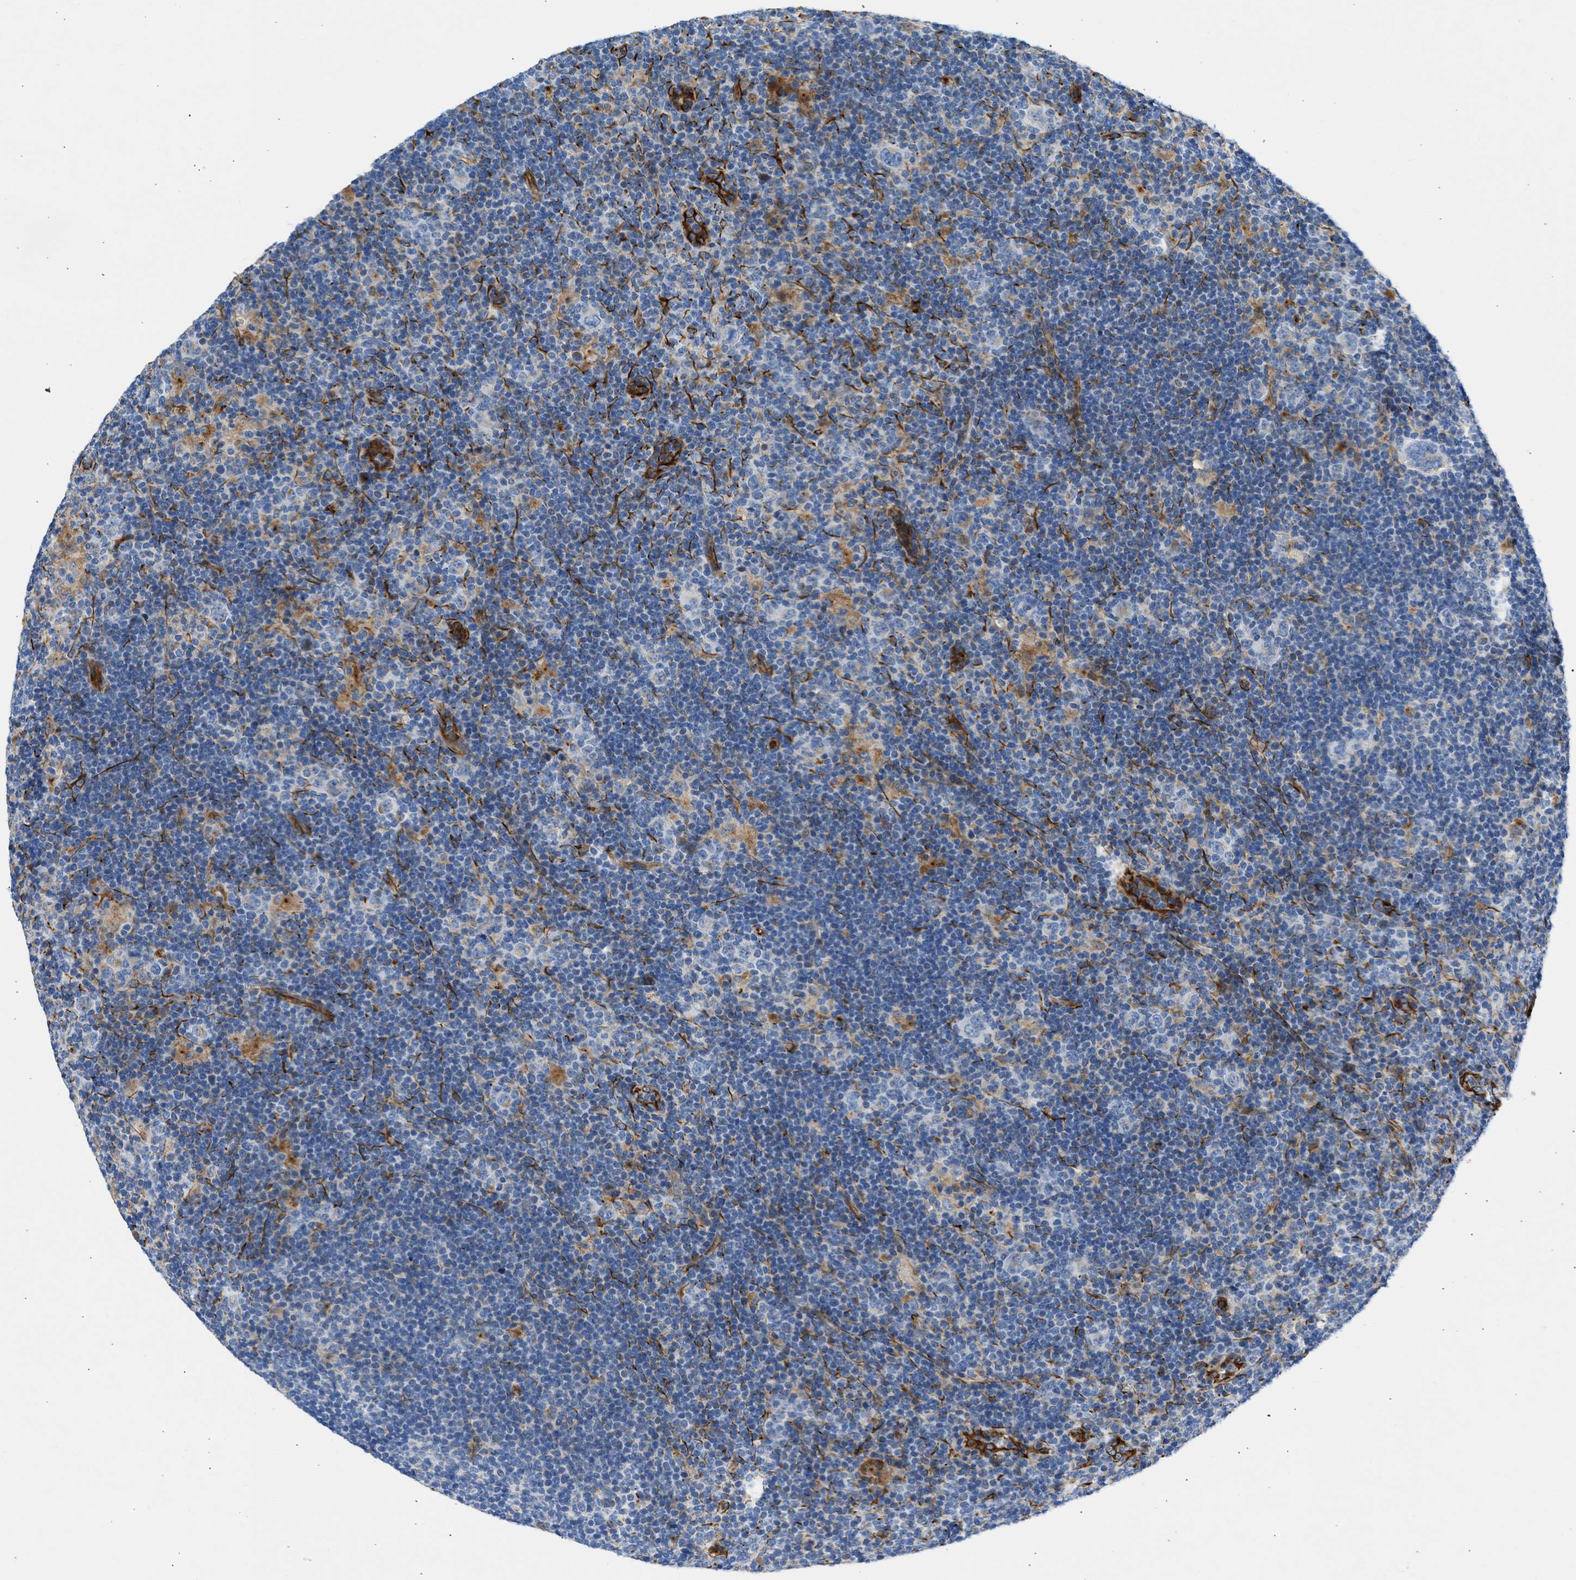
{"staining": {"intensity": "weak", "quantity": "25%-75%", "location": "cytoplasmic/membranous"}, "tissue": "lymphoma", "cell_type": "Tumor cells", "image_type": "cancer", "snomed": [{"axis": "morphology", "description": "Hodgkin's disease, NOS"}, {"axis": "topography", "description": "Lymph node"}], "caption": "This is an image of immunohistochemistry staining of lymphoma, which shows weak positivity in the cytoplasmic/membranous of tumor cells.", "gene": "ULK4", "patient": {"sex": "female", "age": 57}}